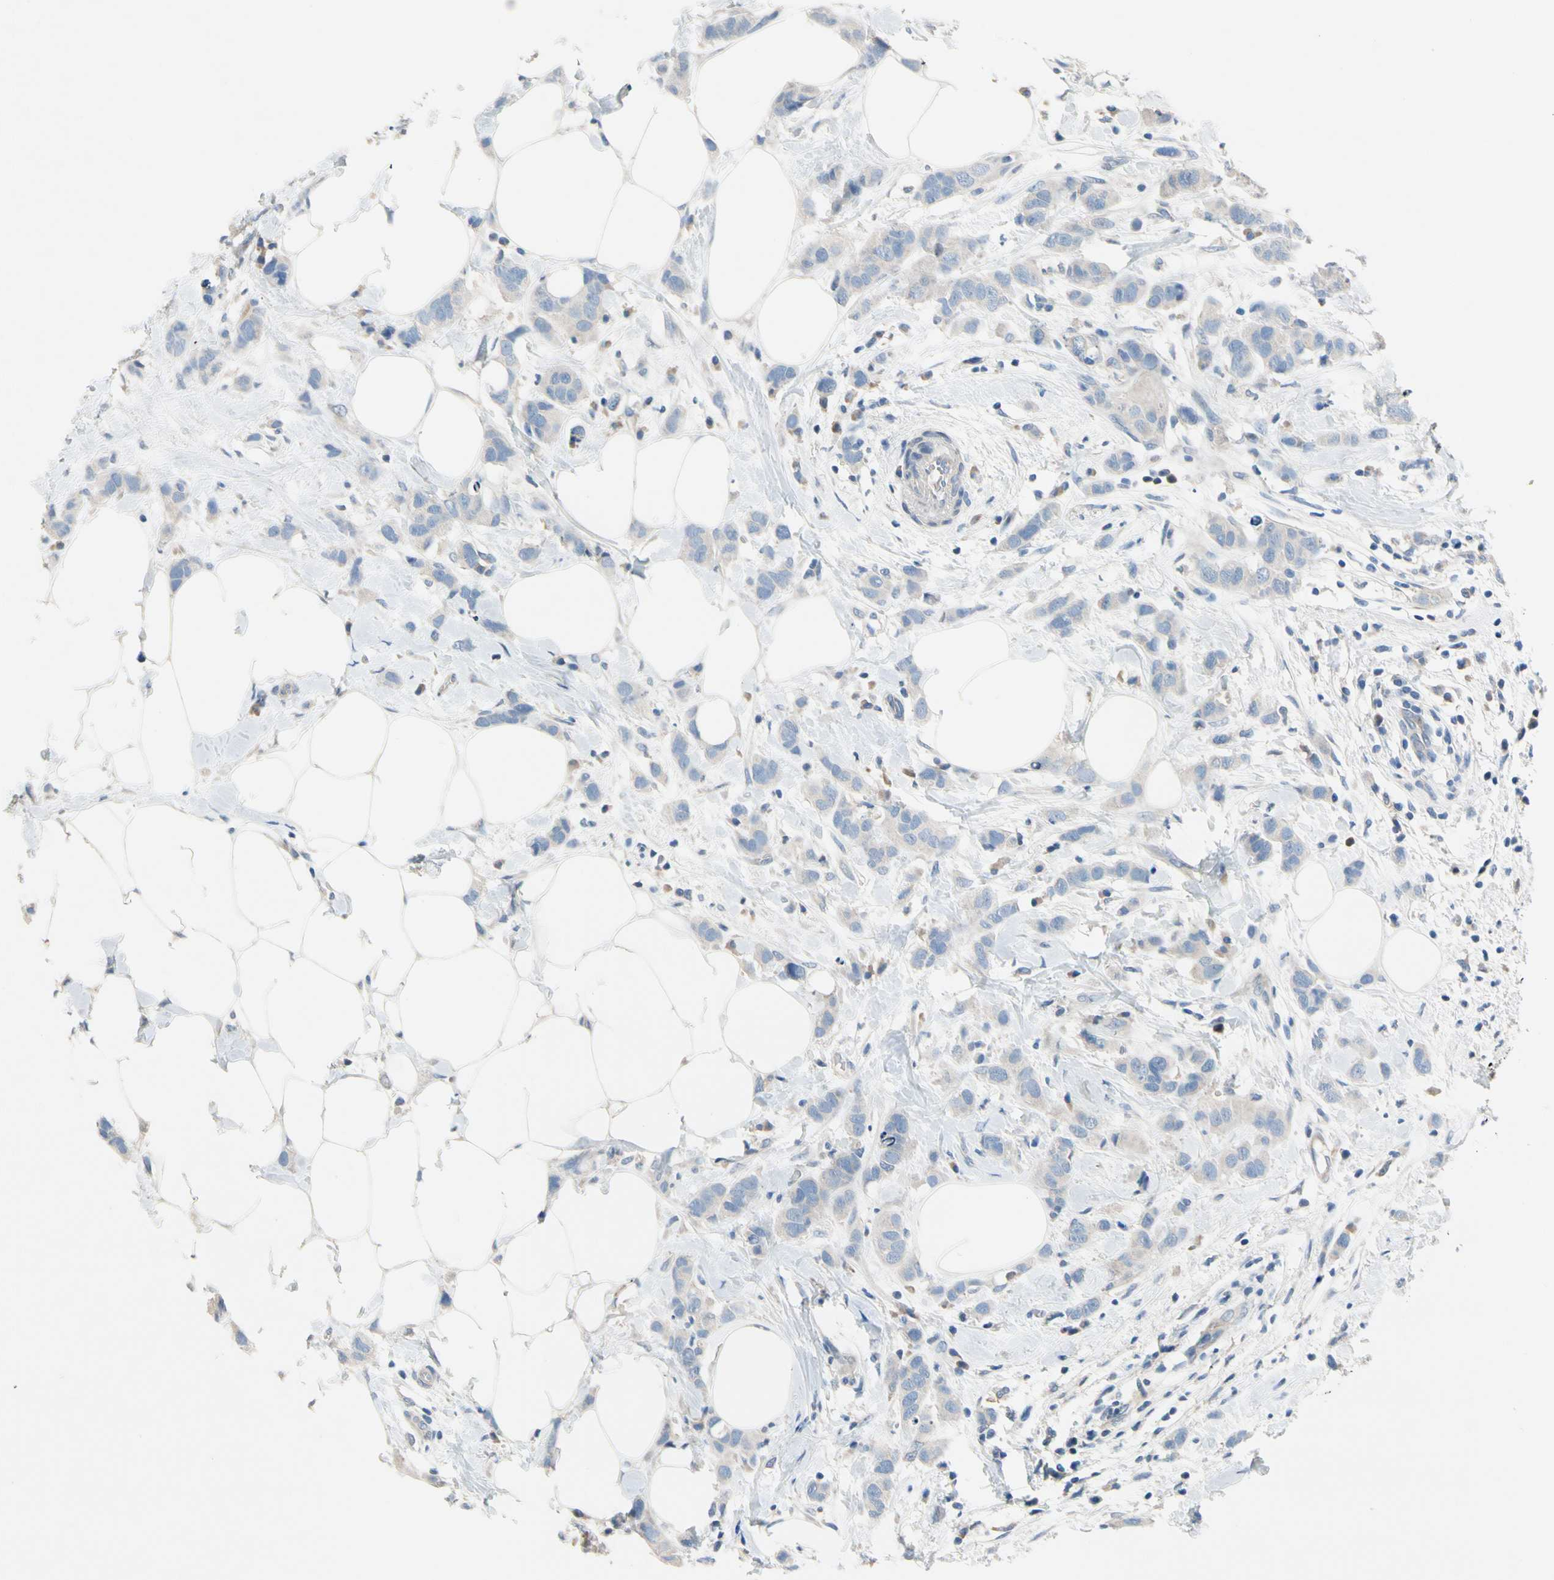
{"staining": {"intensity": "negative", "quantity": "none", "location": "none"}, "tissue": "breast cancer", "cell_type": "Tumor cells", "image_type": "cancer", "snomed": [{"axis": "morphology", "description": "Normal tissue, NOS"}, {"axis": "morphology", "description": "Duct carcinoma"}, {"axis": "topography", "description": "Breast"}], "caption": "Photomicrograph shows no significant protein positivity in tumor cells of breast cancer.", "gene": "SIGLEC5", "patient": {"sex": "female", "age": 50}}